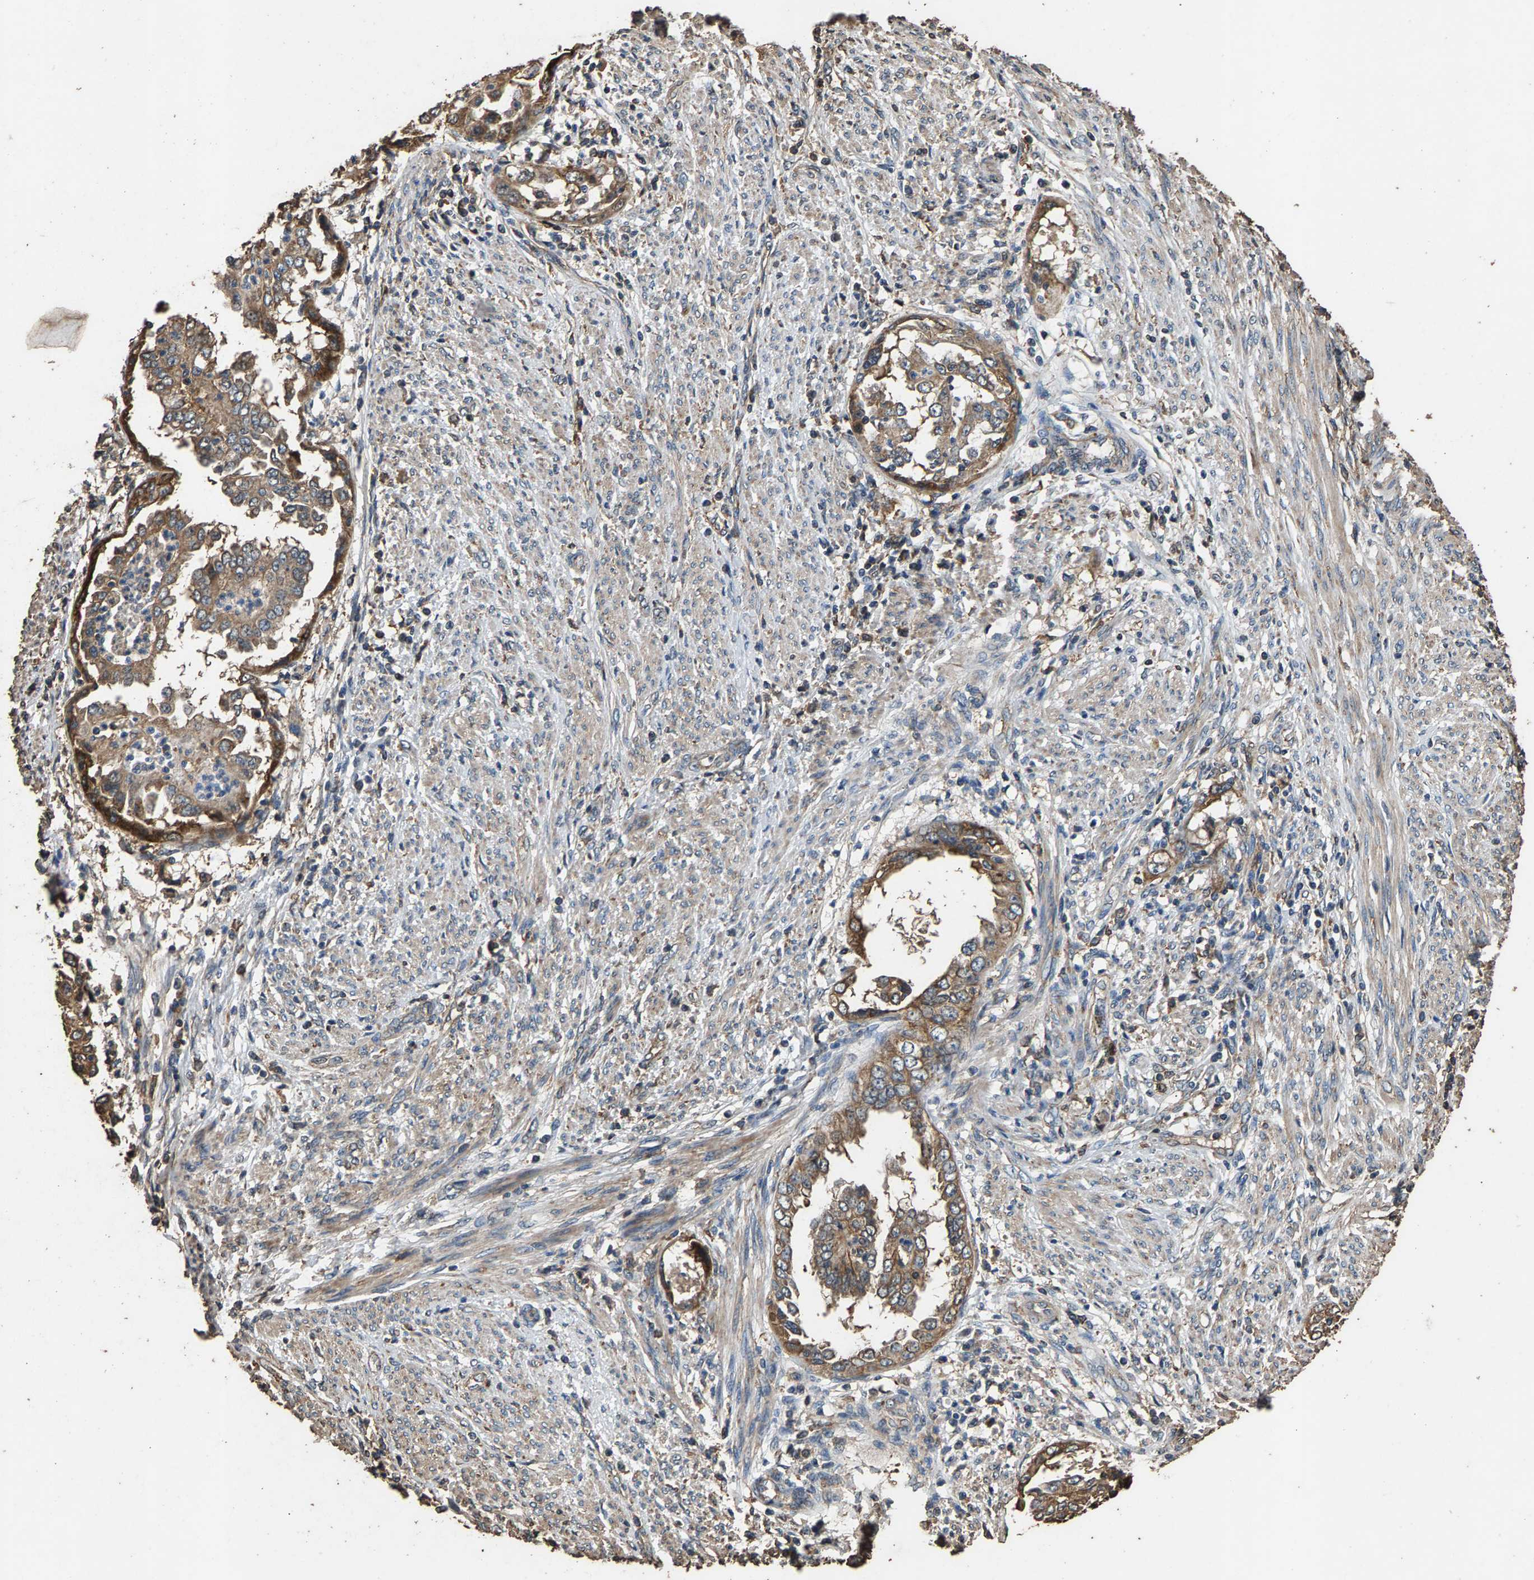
{"staining": {"intensity": "strong", "quantity": ">75%", "location": "cytoplasmic/membranous"}, "tissue": "endometrial cancer", "cell_type": "Tumor cells", "image_type": "cancer", "snomed": [{"axis": "morphology", "description": "Adenocarcinoma, NOS"}, {"axis": "topography", "description": "Endometrium"}], "caption": "Strong cytoplasmic/membranous expression is seen in about >75% of tumor cells in endometrial adenocarcinoma. (DAB = brown stain, brightfield microscopy at high magnification).", "gene": "MRPL27", "patient": {"sex": "female", "age": 85}}